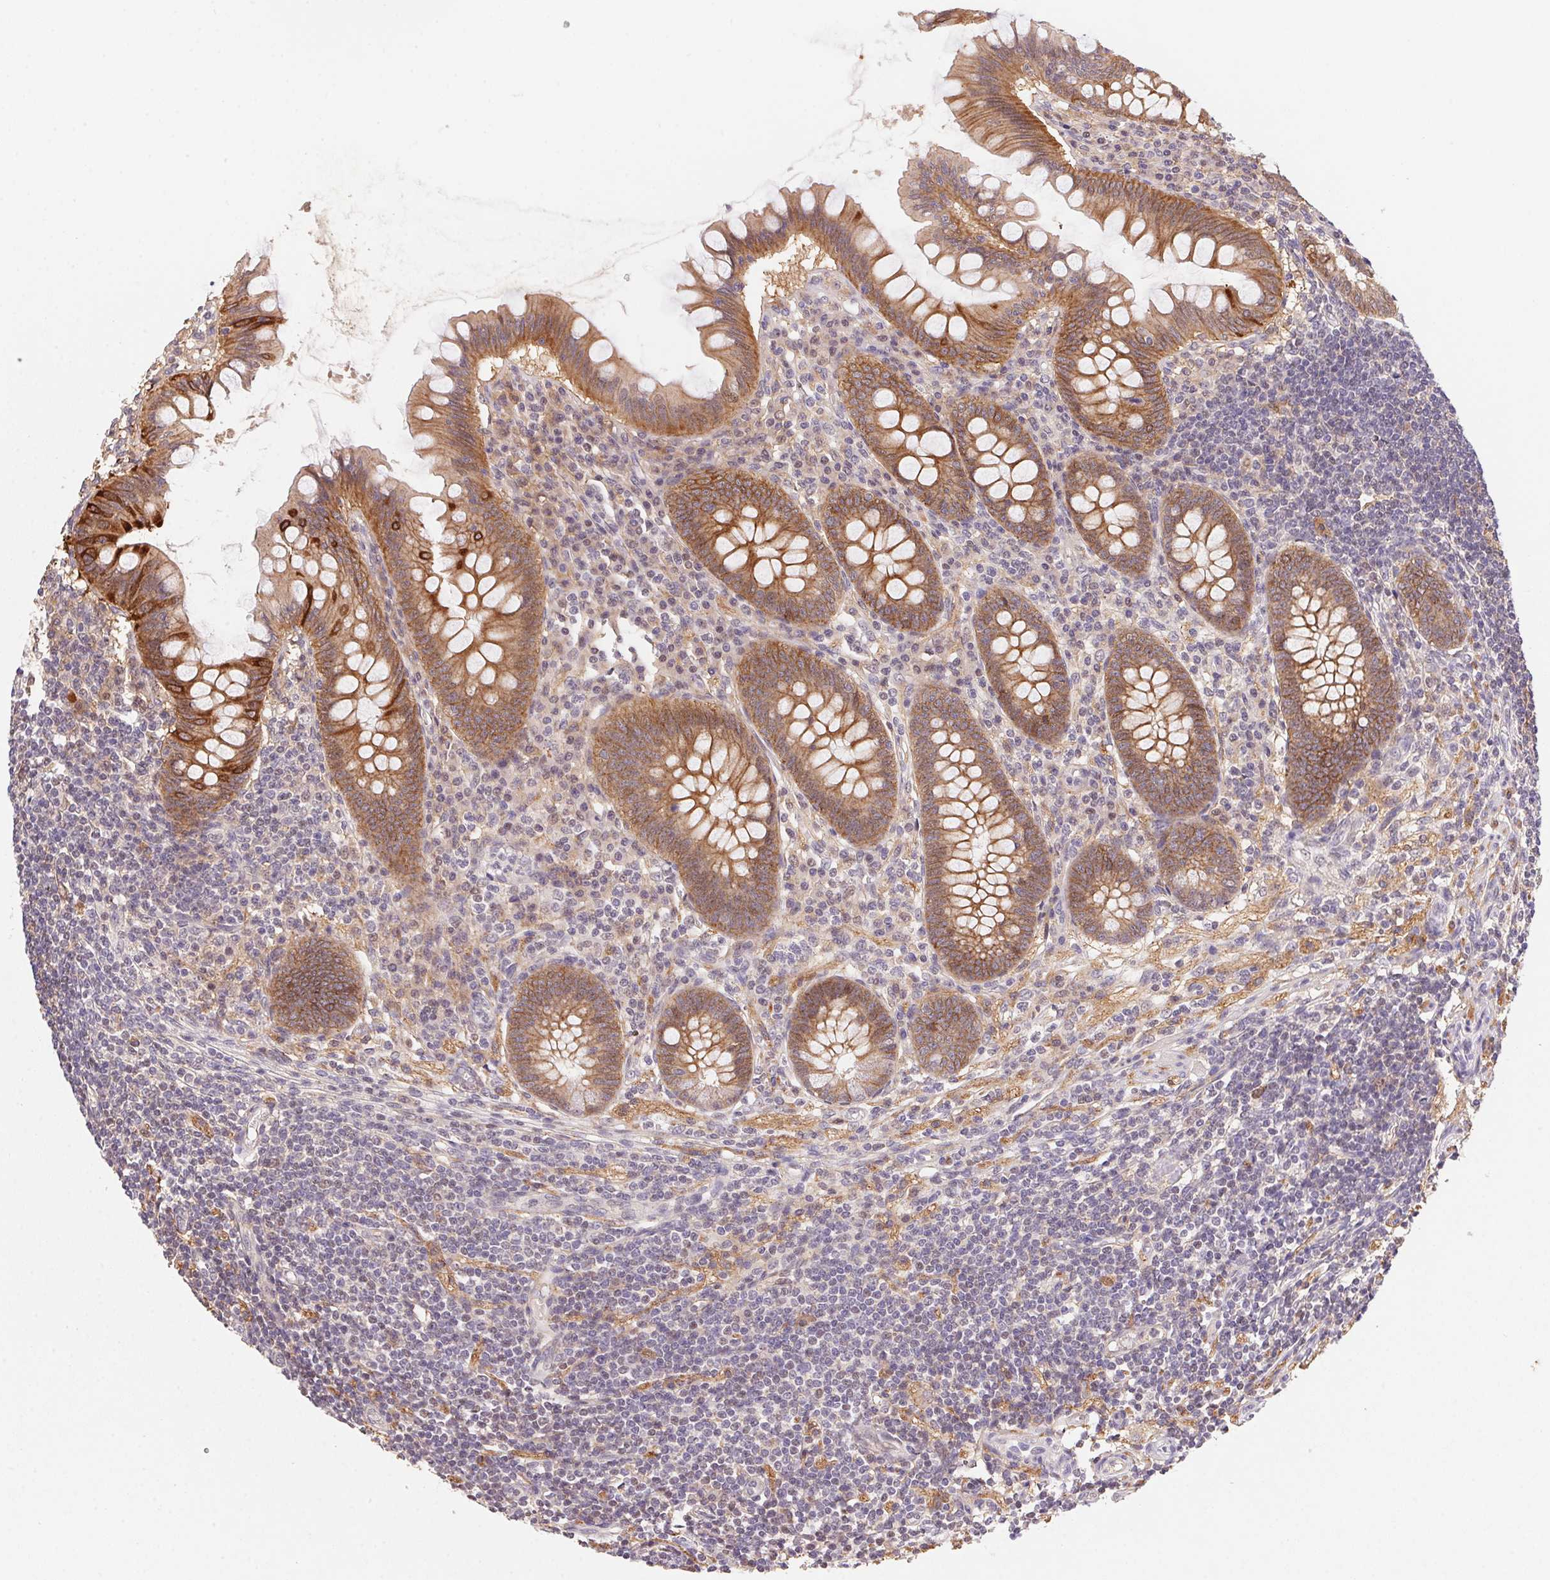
{"staining": {"intensity": "moderate", "quantity": ">75%", "location": "cytoplasmic/membranous"}, "tissue": "appendix", "cell_type": "Glandular cells", "image_type": "normal", "snomed": [{"axis": "morphology", "description": "Normal tissue, NOS"}, {"axis": "topography", "description": "Appendix"}], "caption": "Moderate cytoplasmic/membranous expression is appreciated in approximately >75% of glandular cells in benign appendix.", "gene": "SLC52A2", "patient": {"sex": "female", "age": 57}}